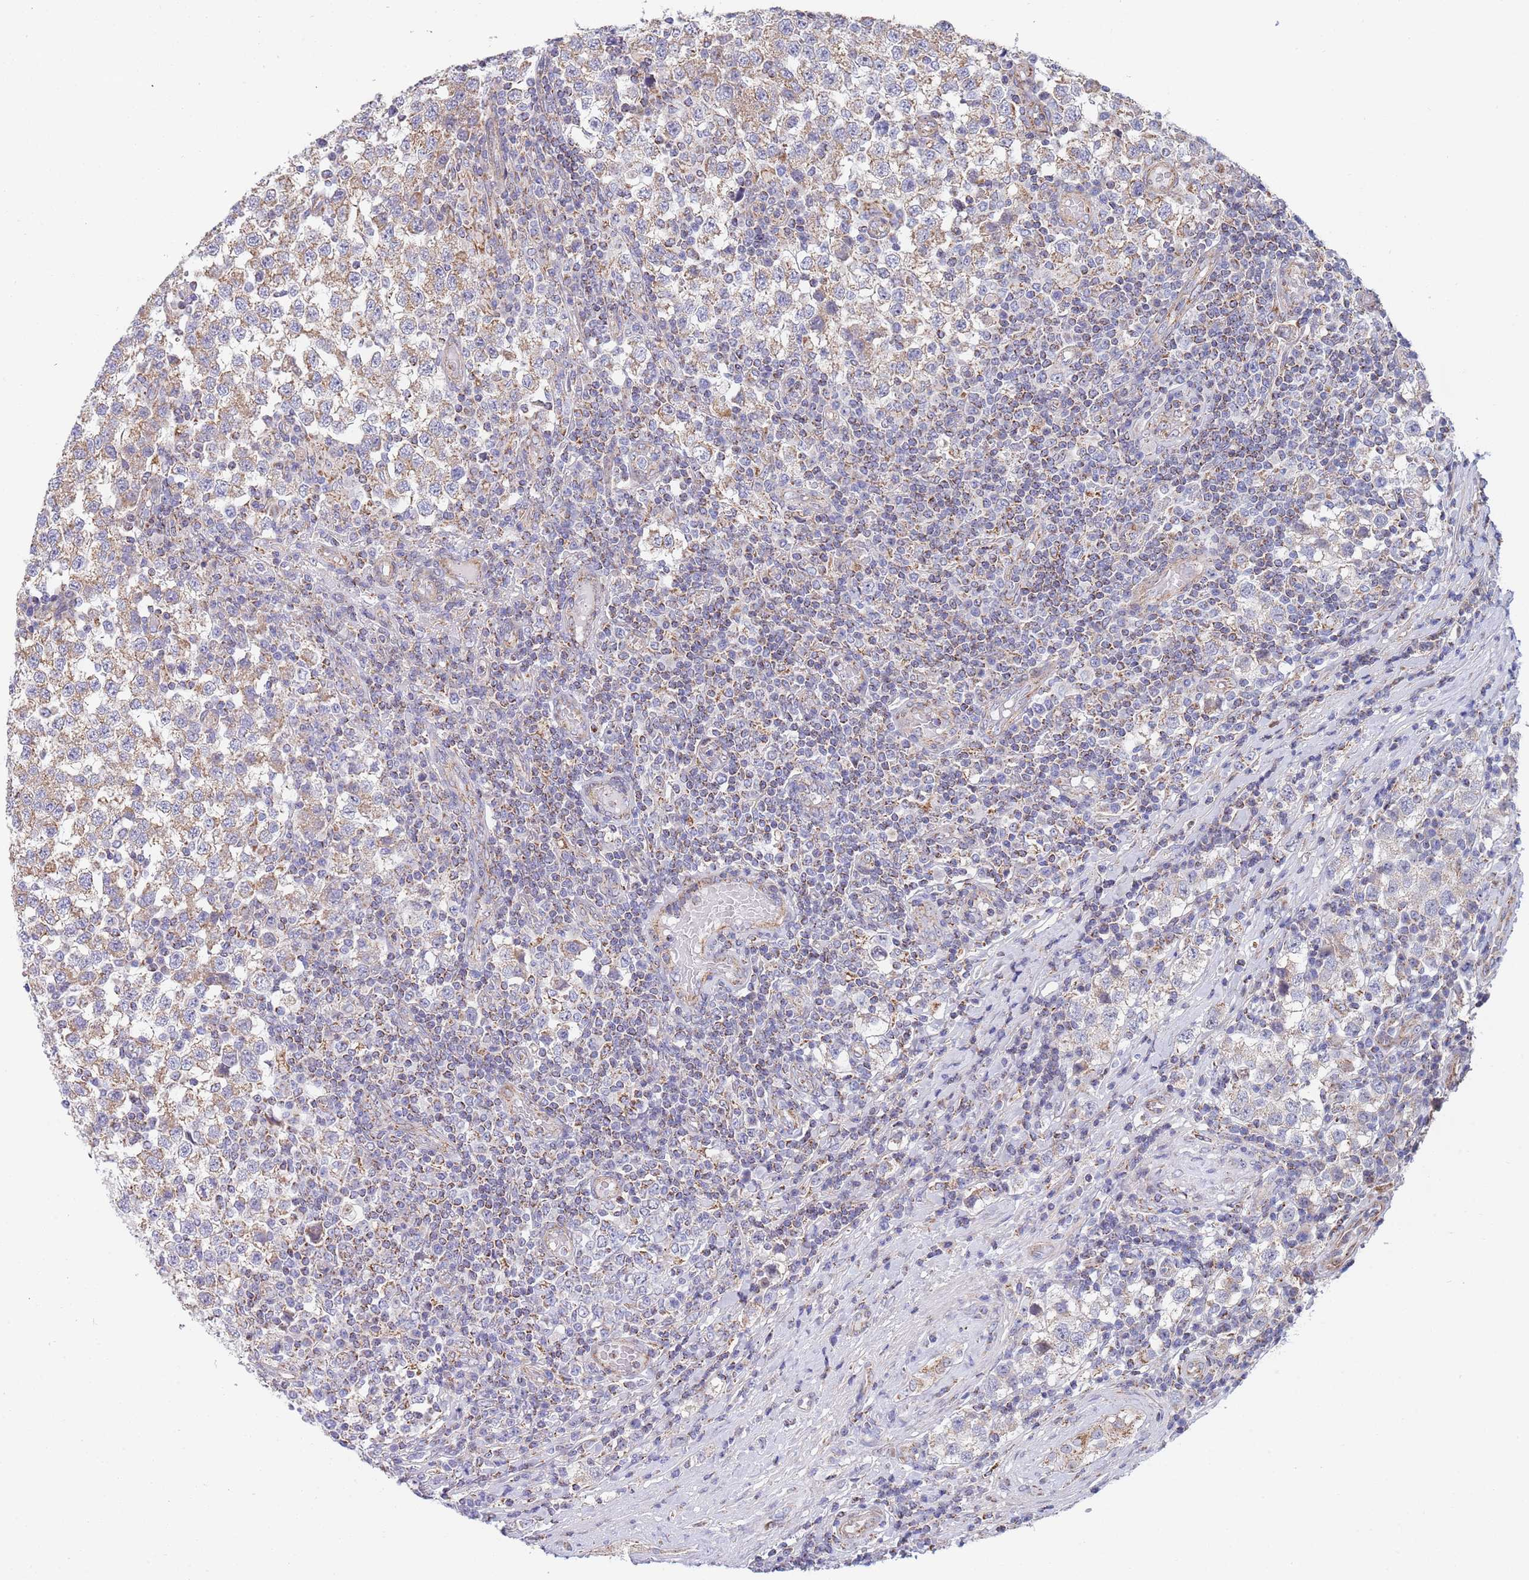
{"staining": {"intensity": "moderate", "quantity": ">75%", "location": "cytoplasmic/membranous"}, "tissue": "testis cancer", "cell_type": "Tumor cells", "image_type": "cancer", "snomed": [{"axis": "morphology", "description": "Seminoma, NOS"}, {"axis": "topography", "description": "Testis"}], "caption": "Approximately >75% of tumor cells in human testis cancer (seminoma) demonstrate moderate cytoplasmic/membranous protein expression as visualized by brown immunohistochemical staining.", "gene": "PWWP3A", "patient": {"sex": "male", "age": 34}}